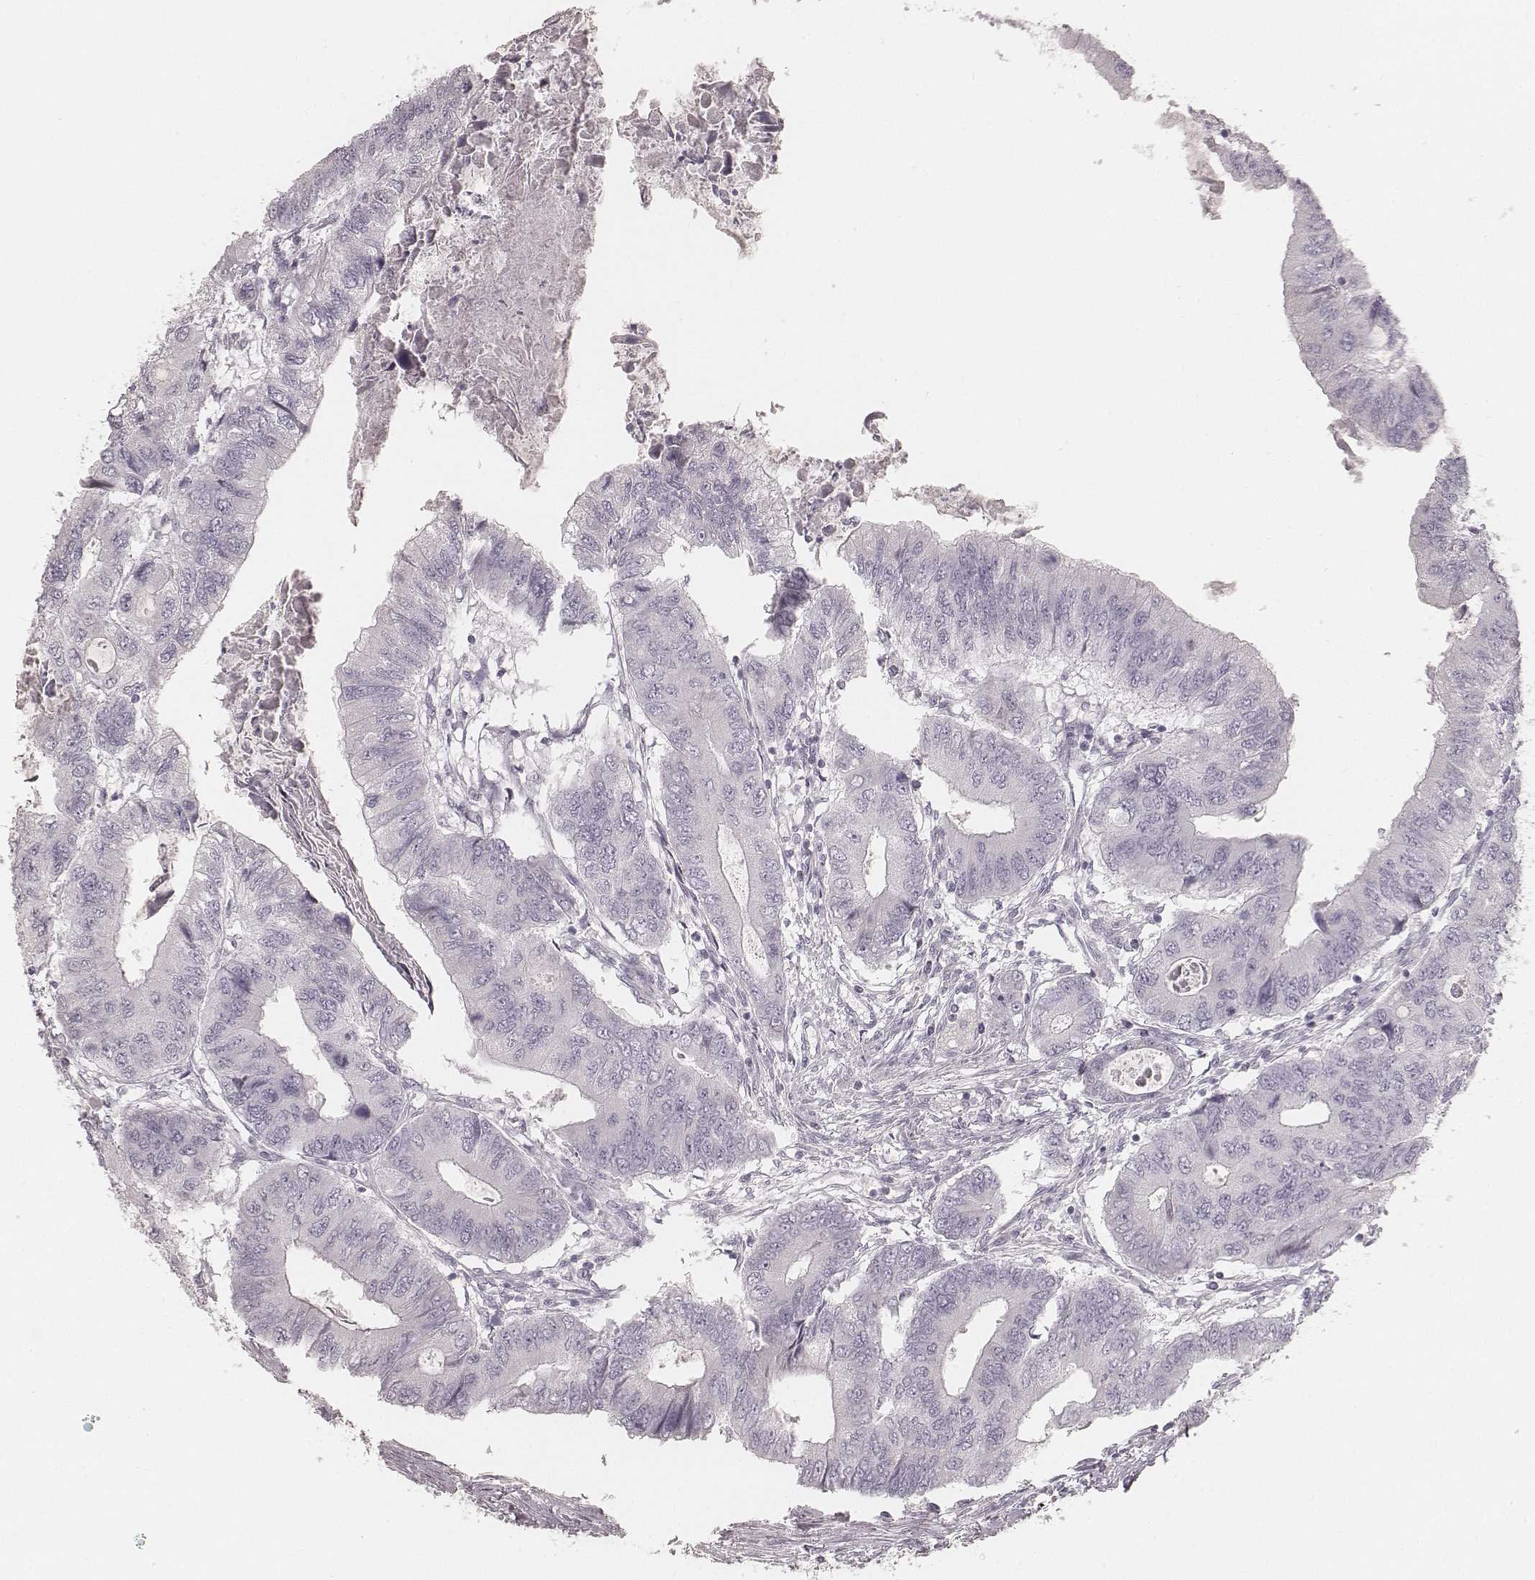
{"staining": {"intensity": "negative", "quantity": "none", "location": "none"}, "tissue": "colorectal cancer", "cell_type": "Tumor cells", "image_type": "cancer", "snomed": [{"axis": "morphology", "description": "Adenocarcinoma, NOS"}, {"axis": "topography", "description": "Colon"}], "caption": "Tumor cells show no significant staining in colorectal cancer.", "gene": "KRT31", "patient": {"sex": "male", "age": 53}}